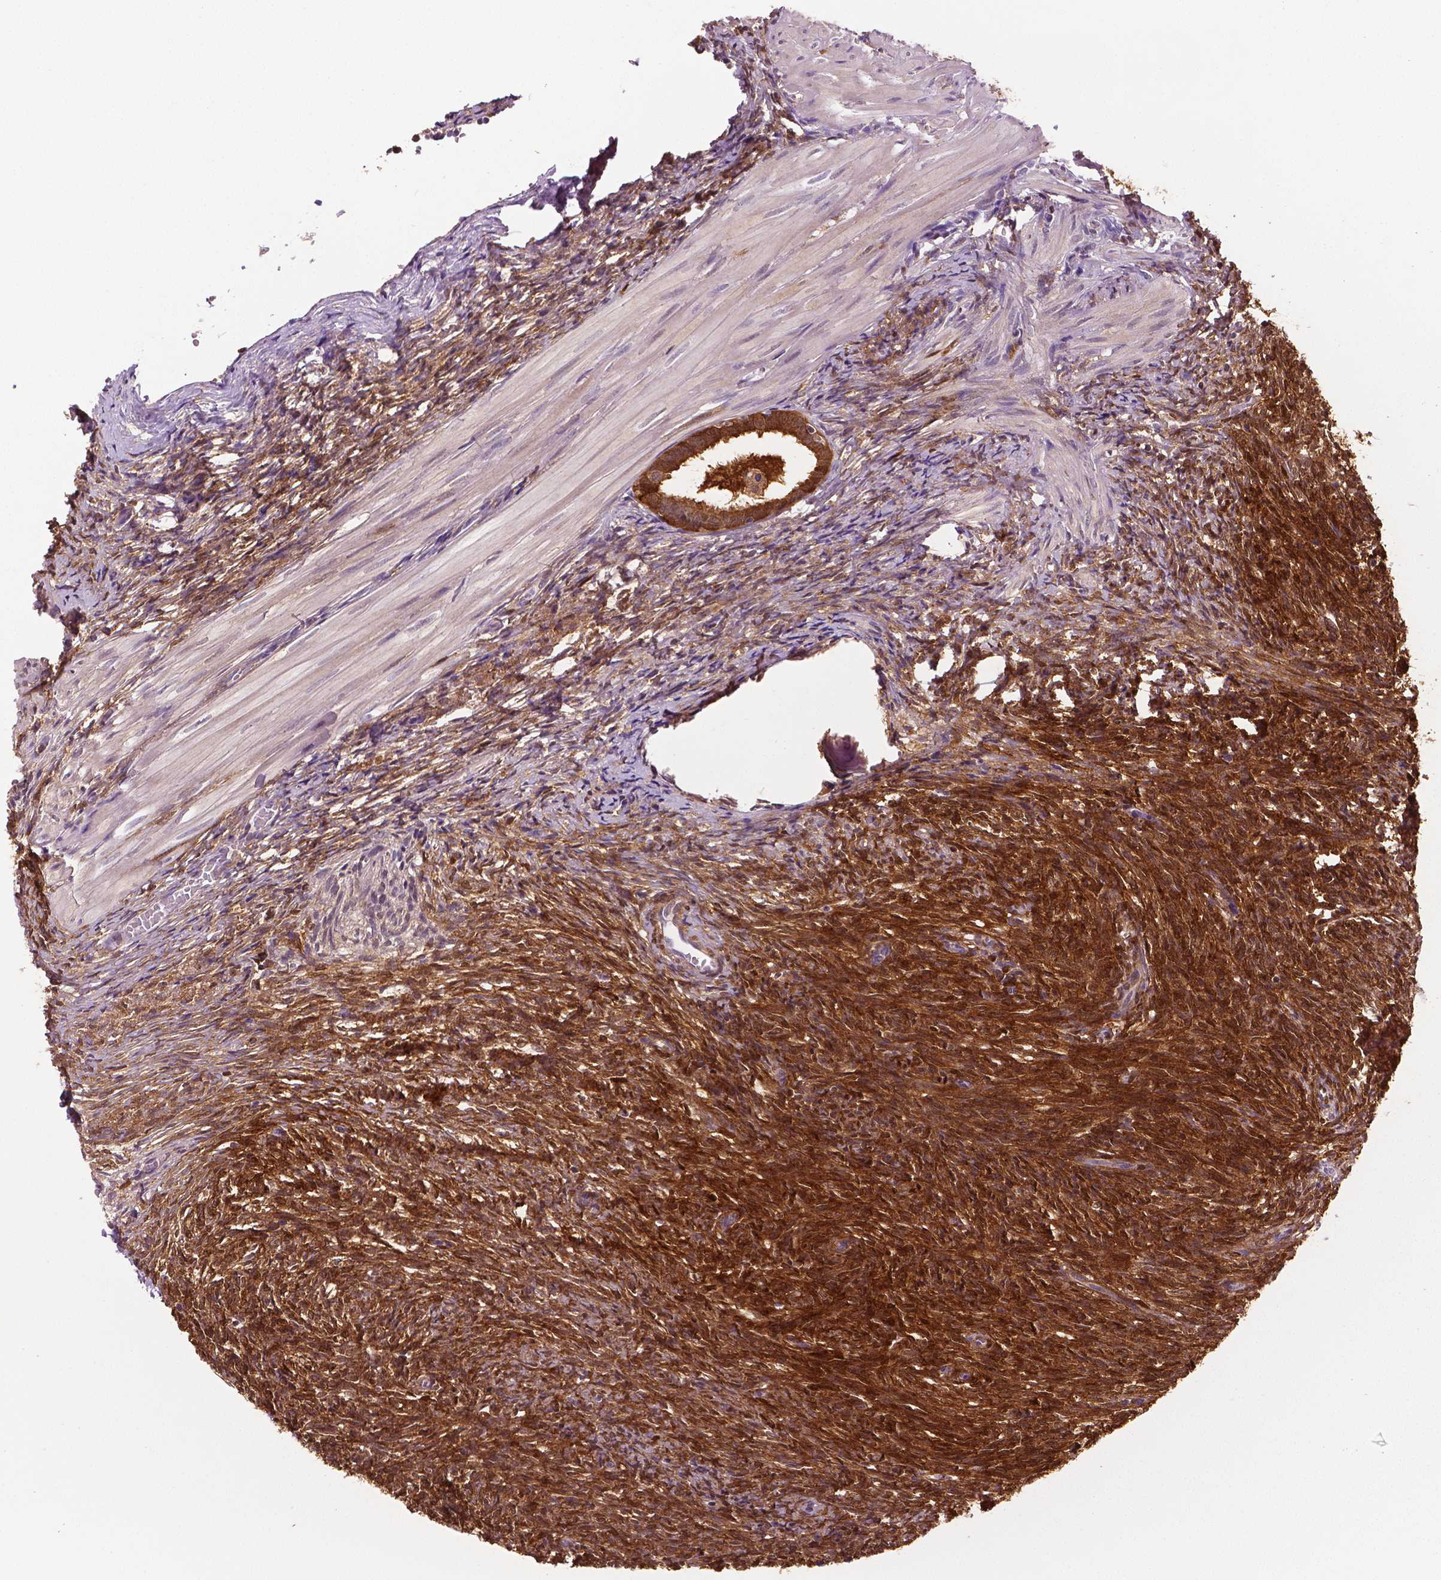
{"staining": {"intensity": "strong", "quantity": ">75%", "location": "cytoplasmic/membranous,nuclear"}, "tissue": "ovary", "cell_type": "Ovarian stroma cells", "image_type": "normal", "snomed": [{"axis": "morphology", "description": "Normal tissue, NOS"}, {"axis": "topography", "description": "Ovary"}], "caption": "This image displays immunohistochemistry (IHC) staining of benign human ovary, with high strong cytoplasmic/membranous,nuclear positivity in about >75% of ovarian stroma cells.", "gene": "PHGDH", "patient": {"sex": "female", "age": 46}}